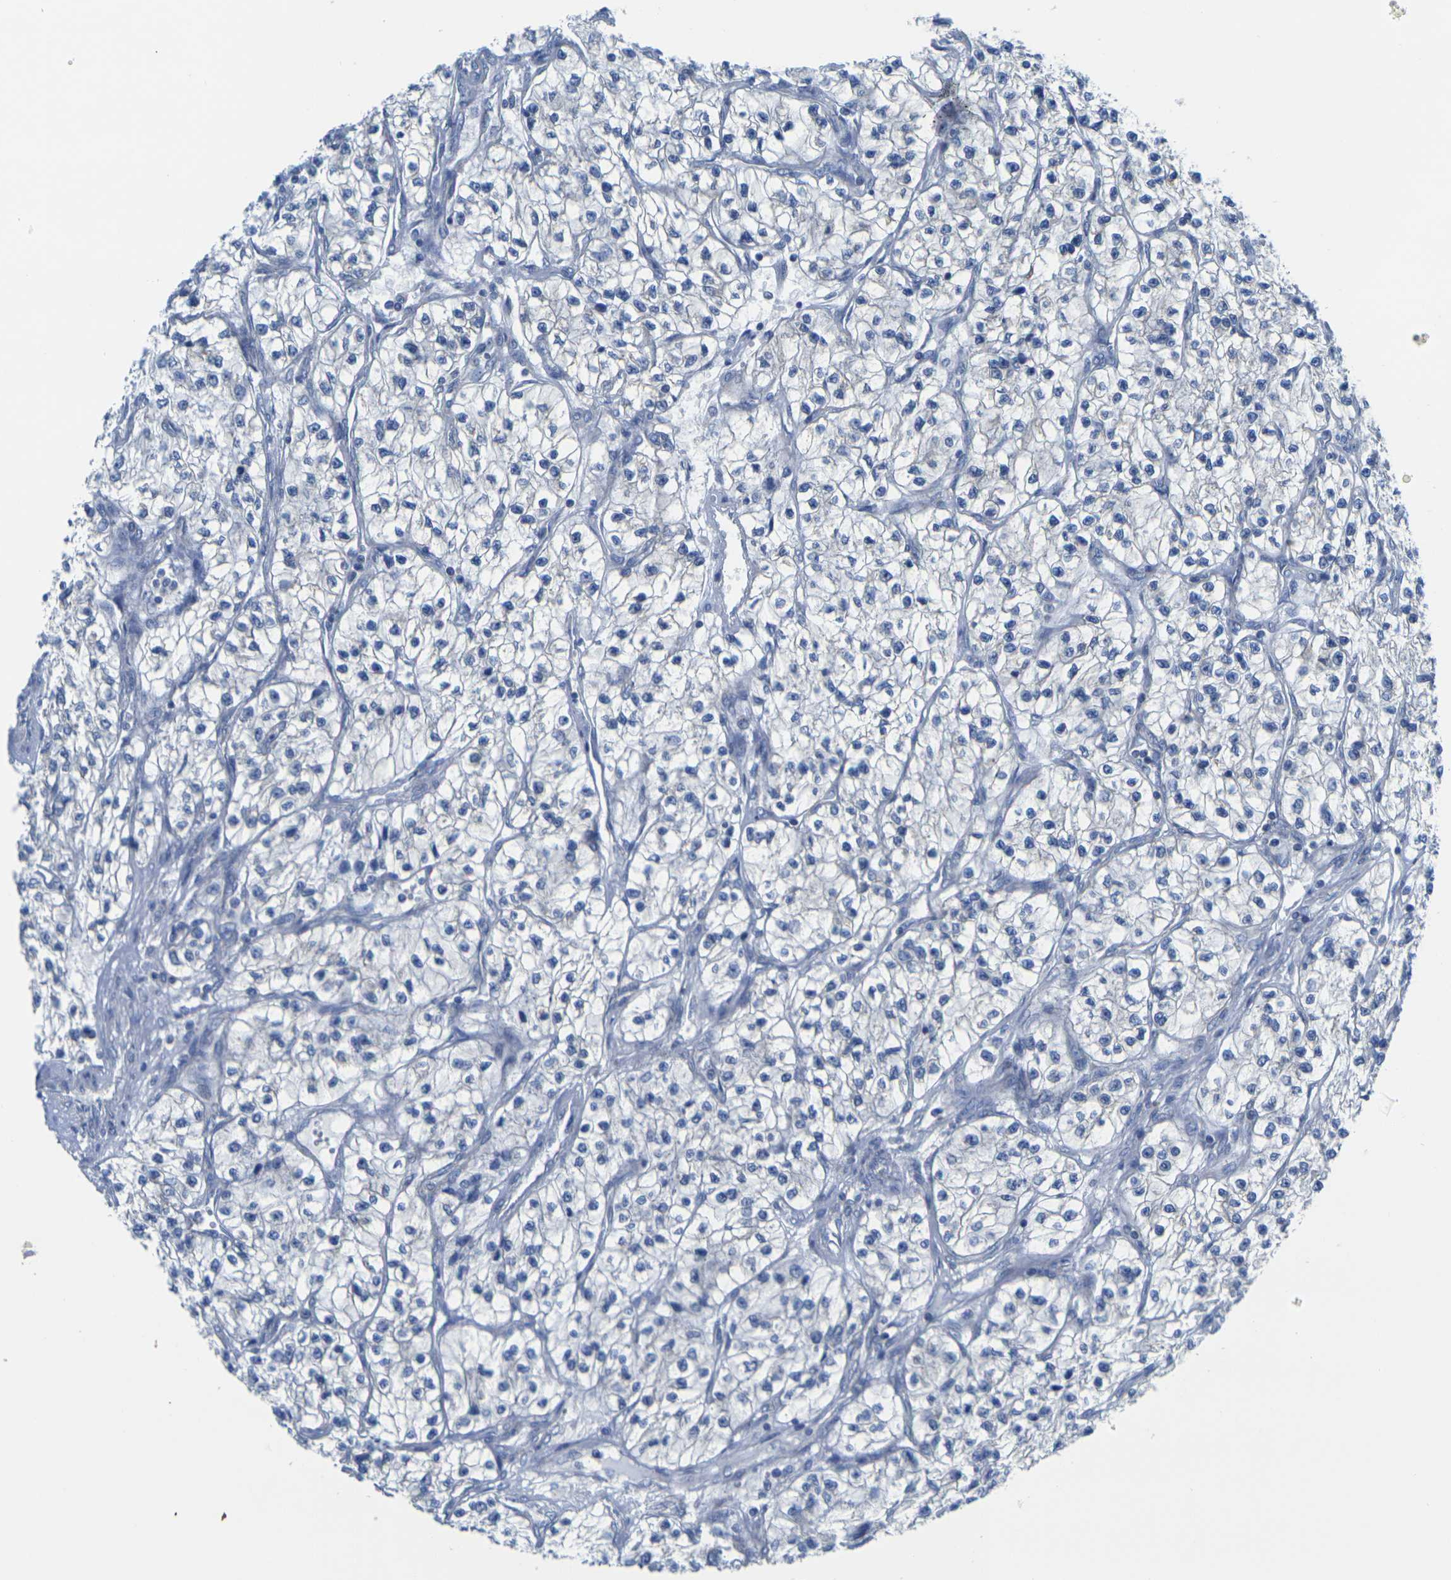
{"staining": {"intensity": "negative", "quantity": "none", "location": "none"}, "tissue": "renal cancer", "cell_type": "Tumor cells", "image_type": "cancer", "snomed": [{"axis": "morphology", "description": "Adenocarcinoma, NOS"}, {"axis": "topography", "description": "Kidney"}], "caption": "This is a image of immunohistochemistry staining of renal cancer, which shows no positivity in tumor cells.", "gene": "TMEM204", "patient": {"sex": "female", "age": 57}}